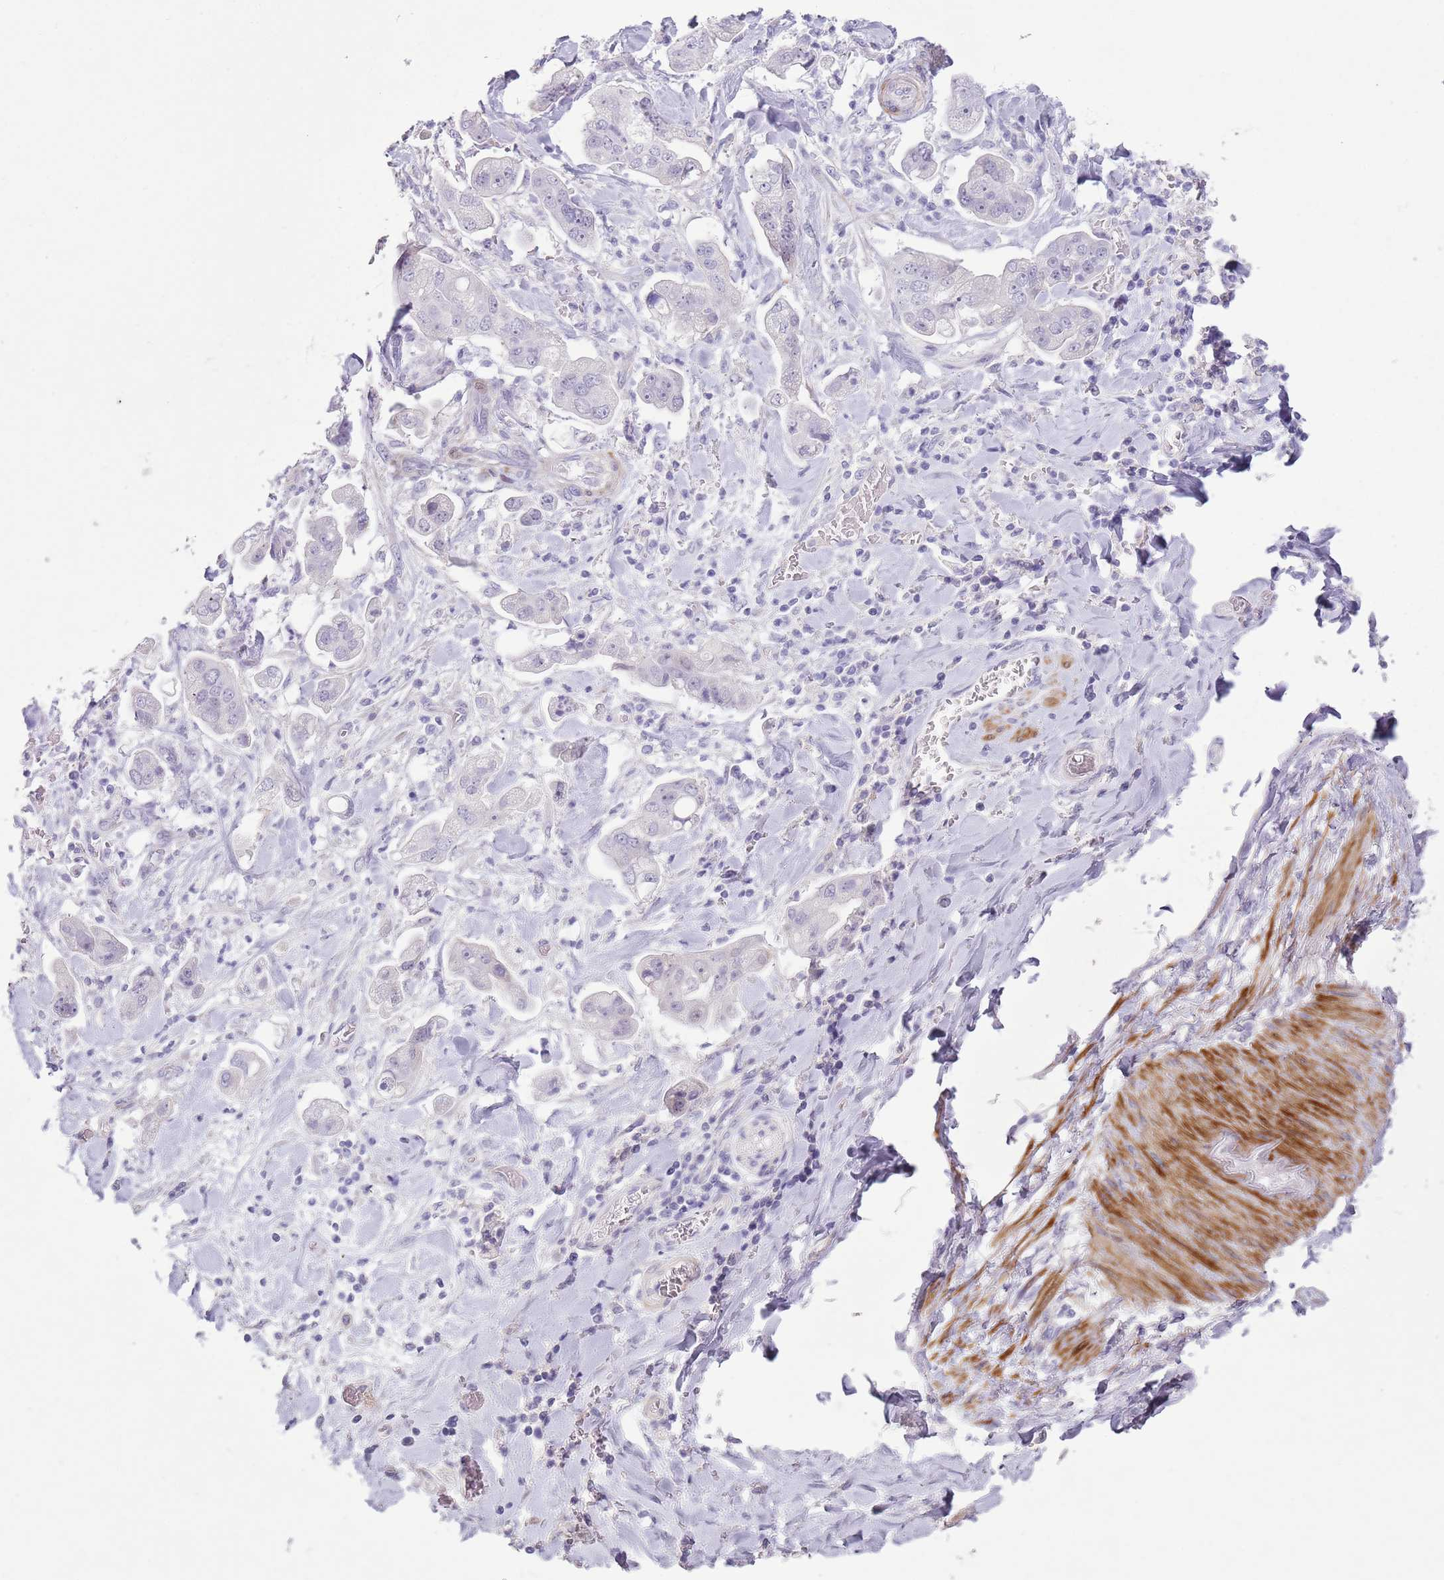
{"staining": {"intensity": "negative", "quantity": "none", "location": "none"}, "tissue": "stomach cancer", "cell_type": "Tumor cells", "image_type": "cancer", "snomed": [{"axis": "morphology", "description": "Adenocarcinoma, NOS"}, {"axis": "topography", "description": "Stomach"}], "caption": "Protein analysis of stomach cancer shows no significant staining in tumor cells.", "gene": "ZNF239", "patient": {"sex": "male", "age": 62}}